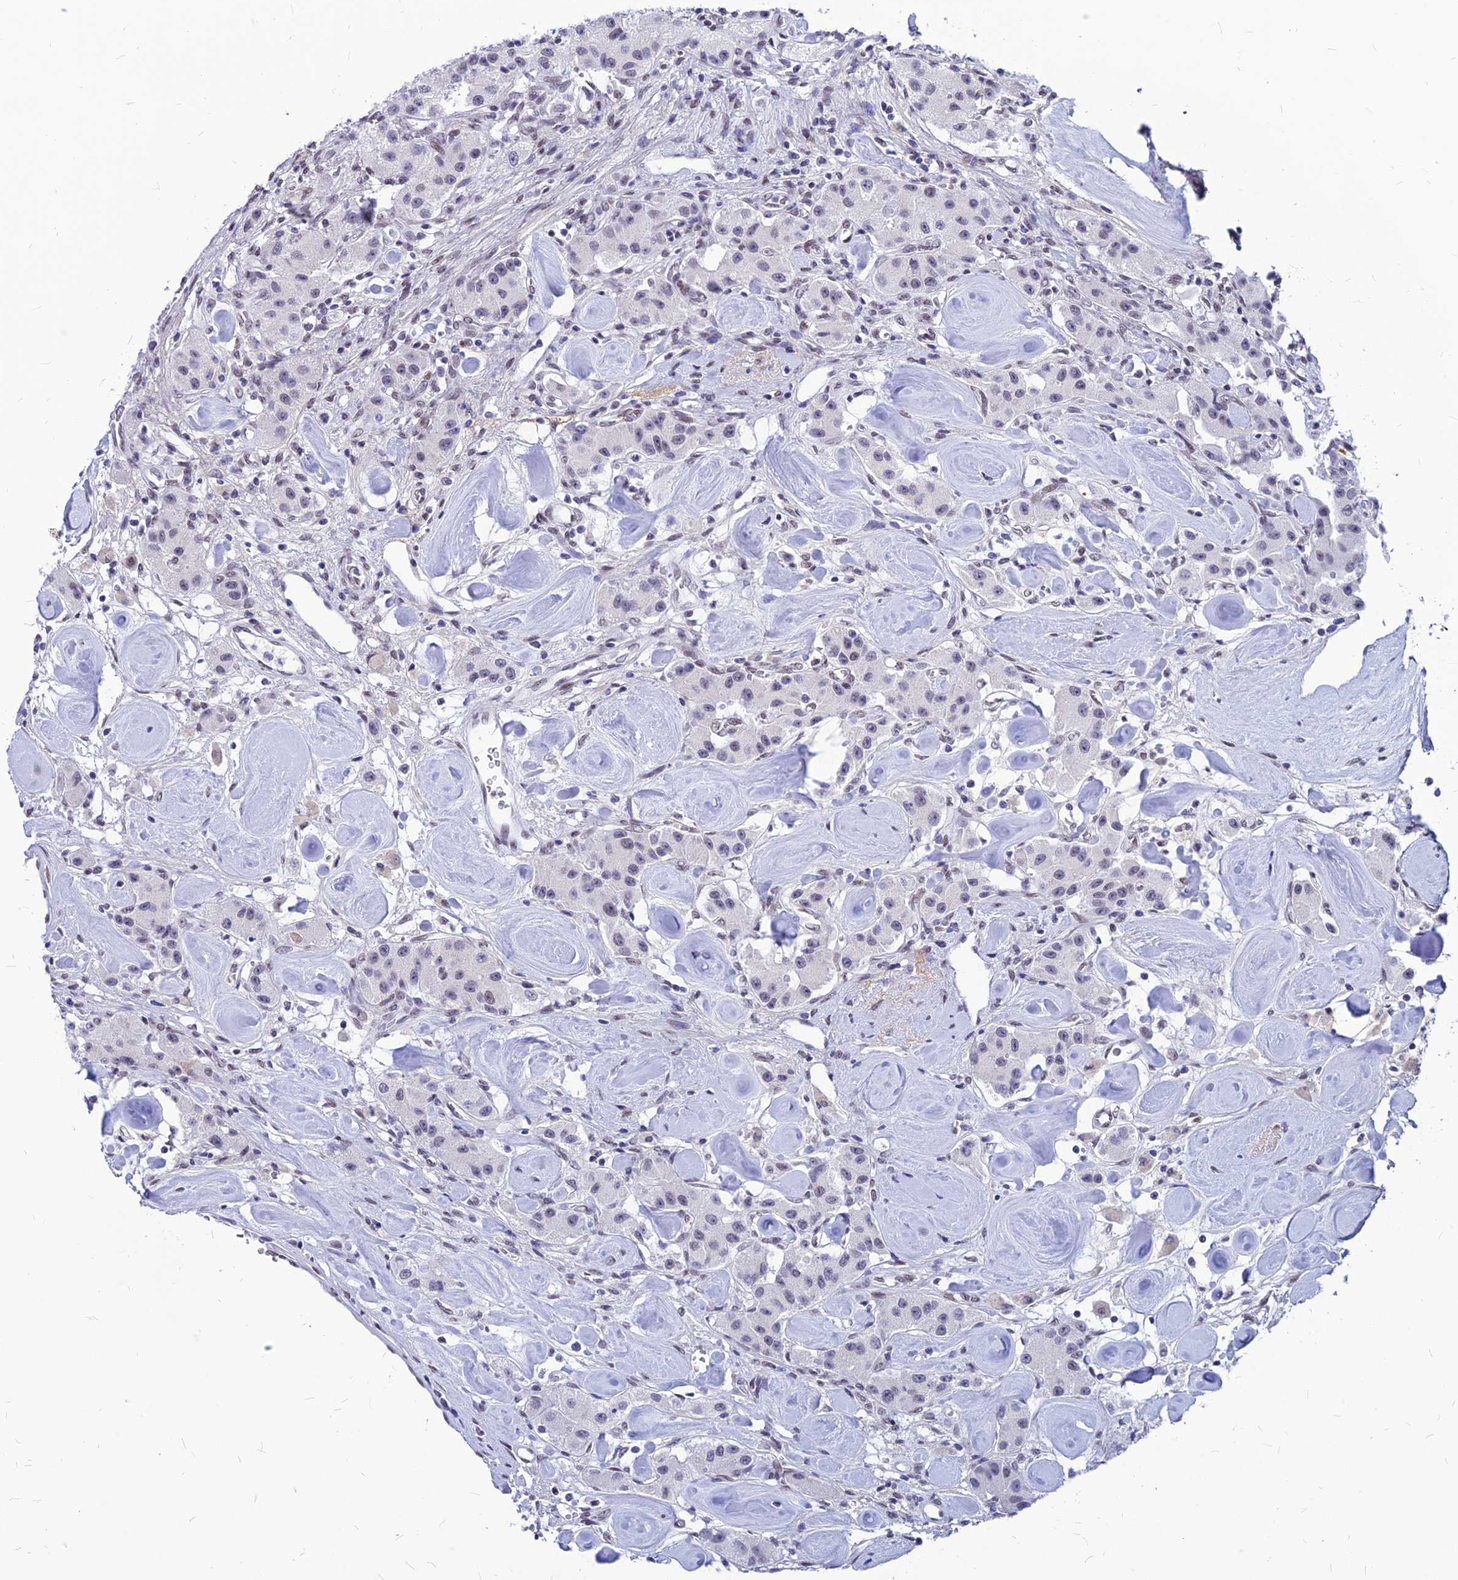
{"staining": {"intensity": "negative", "quantity": "none", "location": "none"}, "tissue": "carcinoid", "cell_type": "Tumor cells", "image_type": "cancer", "snomed": [{"axis": "morphology", "description": "Carcinoid, malignant, NOS"}, {"axis": "topography", "description": "Pancreas"}], "caption": "This is an immunohistochemistry histopathology image of malignant carcinoid. There is no staining in tumor cells.", "gene": "KCTD13", "patient": {"sex": "male", "age": 41}}